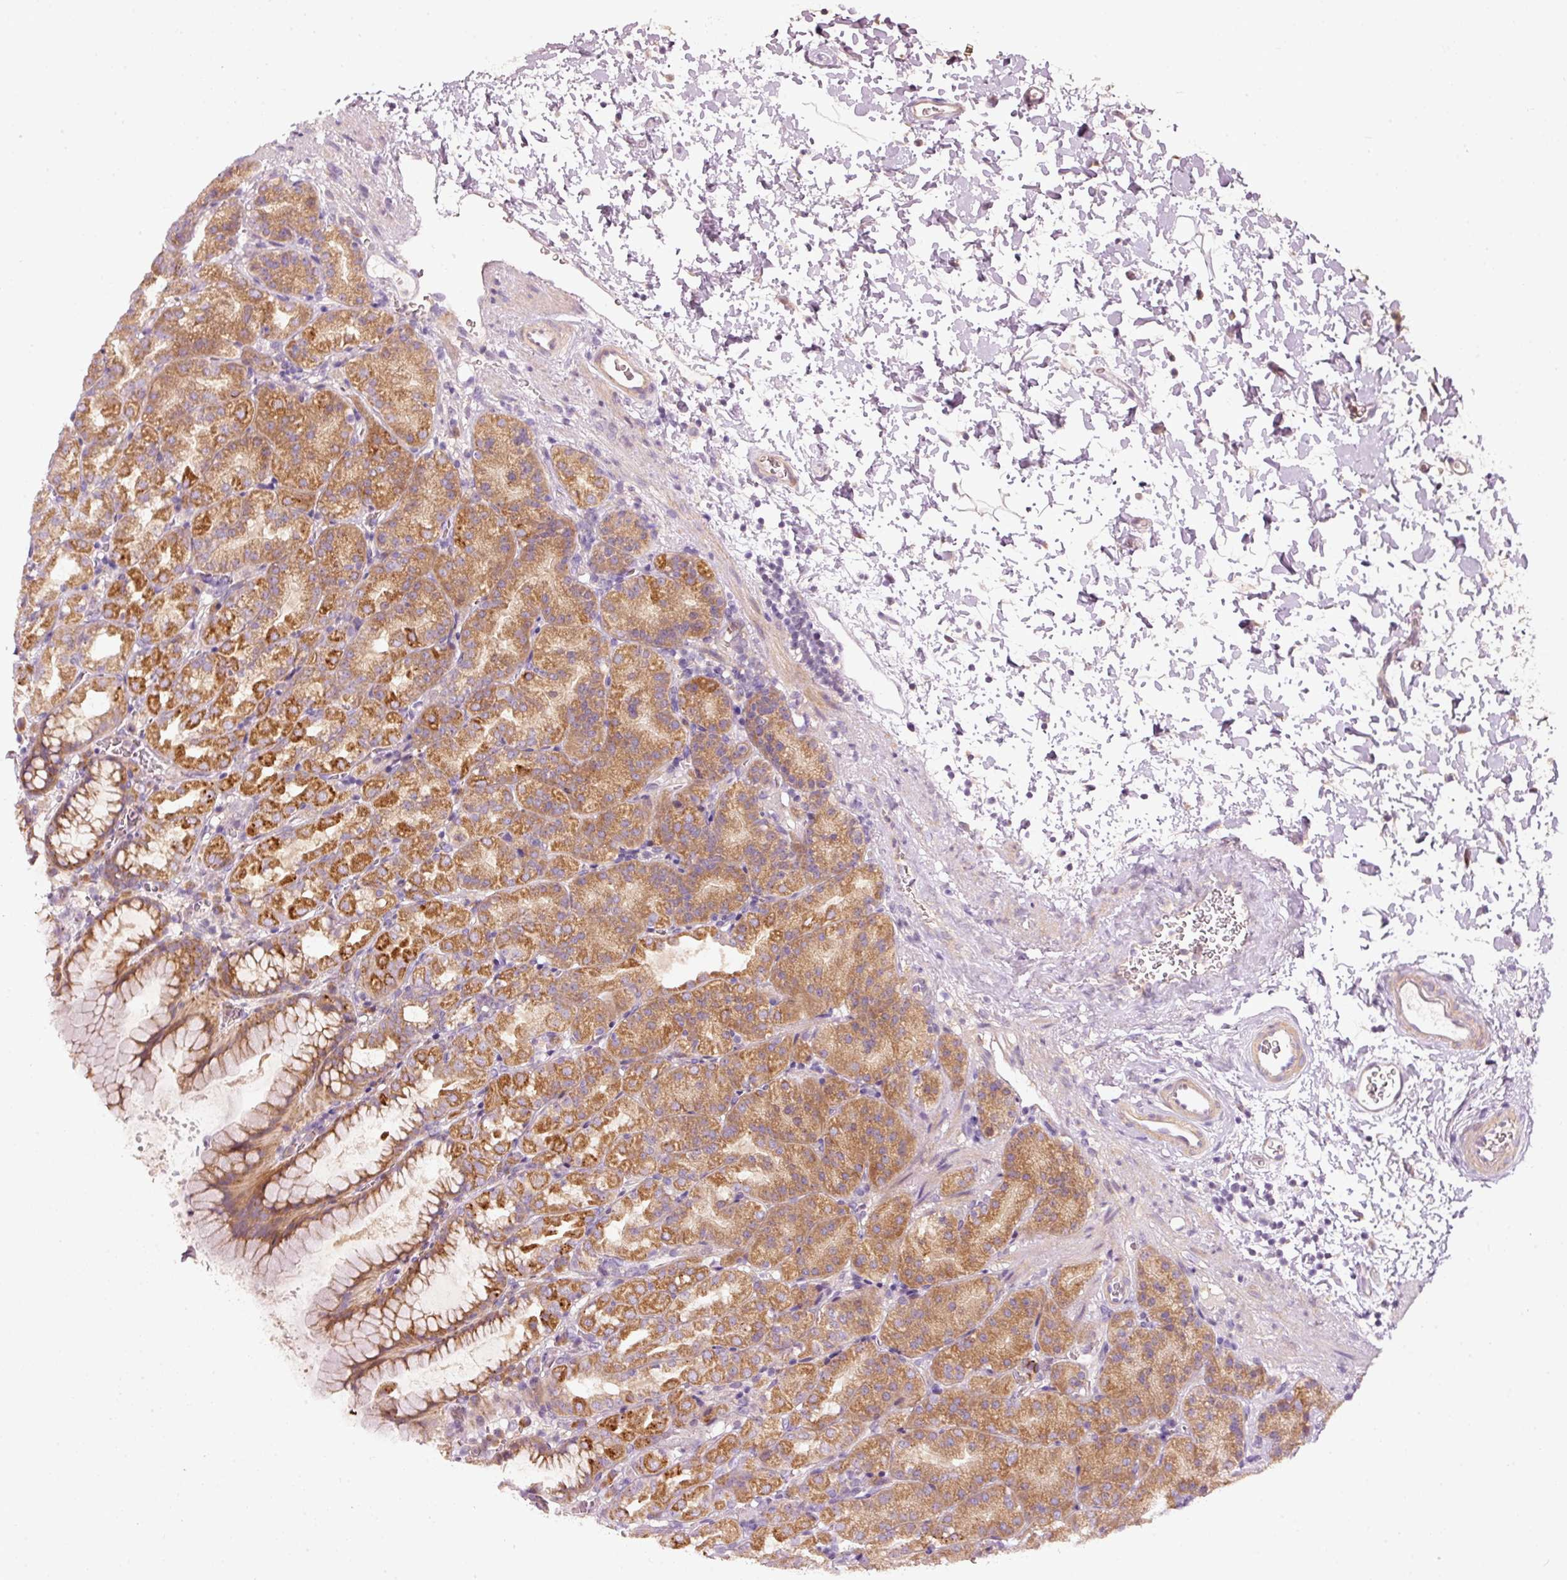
{"staining": {"intensity": "strong", "quantity": ">75%", "location": "cytoplasmic/membranous"}, "tissue": "stomach", "cell_type": "Glandular cells", "image_type": "normal", "snomed": [{"axis": "morphology", "description": "Normal tissue, NOS"}, {"axis": "topography", "description": "Stomach, upper"}], "caption": "Benign stomach displays strong cytoplasmic/membranous positivity in about >75% of glandular cells The protein is stained brown, and the nuclei are stained in blue (DAB (3,3'-diaminobenzidine) IHC with brightfield microscopy, high magnification)..", "gene": "MAP10", "patient": {"sex": "female", "age": 81}}